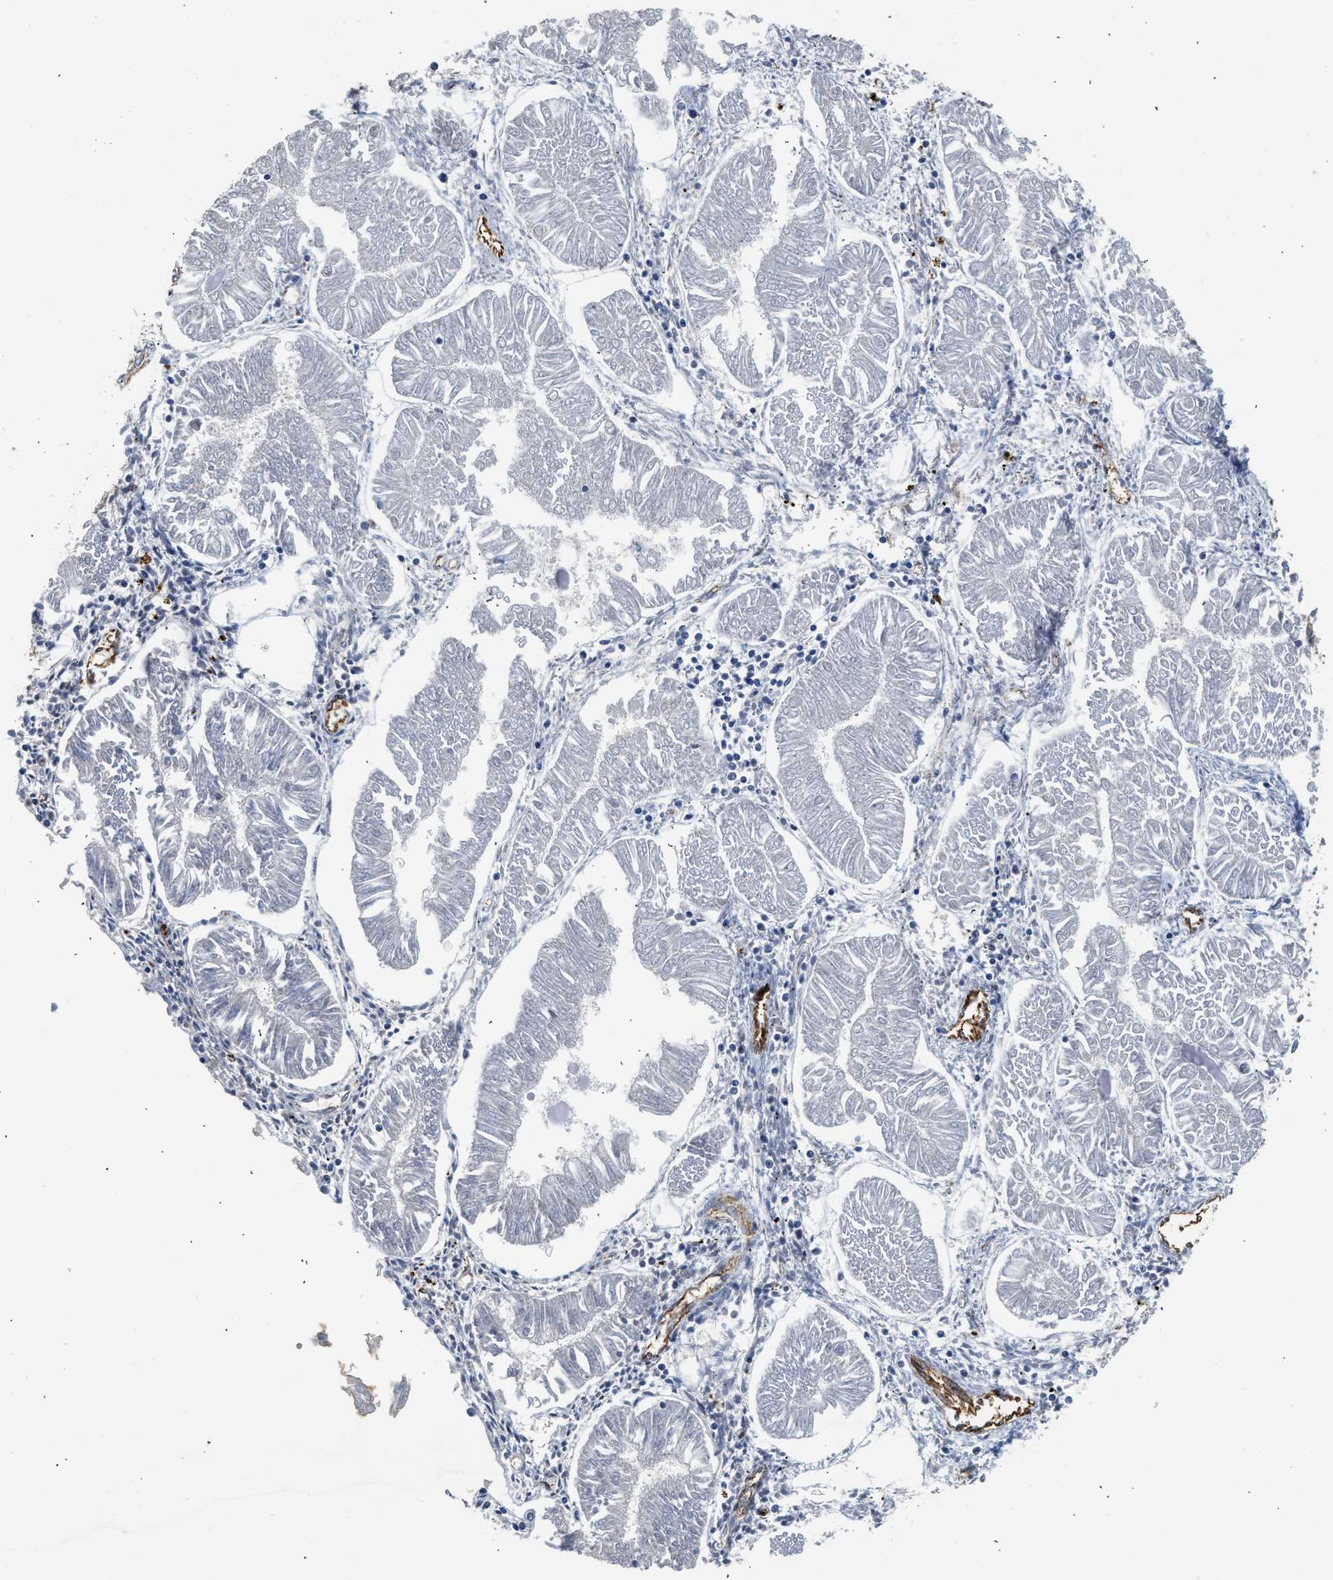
{"staining": {"intensity": "negative", "quantity": "none", "location": "none"}, "tissue": "endometrial cancer", "cell_type": "Tumor cells", "image_type": "cancer", "snomed": [{"axis": "morphology", "description": "Adenocarcinoma, NOS"}, {"axis": "topography", "description": "Endometrium"}], "caption": "Image shows no protein positivity in tumor cells of endometrial cancer (adenocarcinoma) tissue.", "gene": "PIM1", "patient": {"sex": "female", "age": 53}}